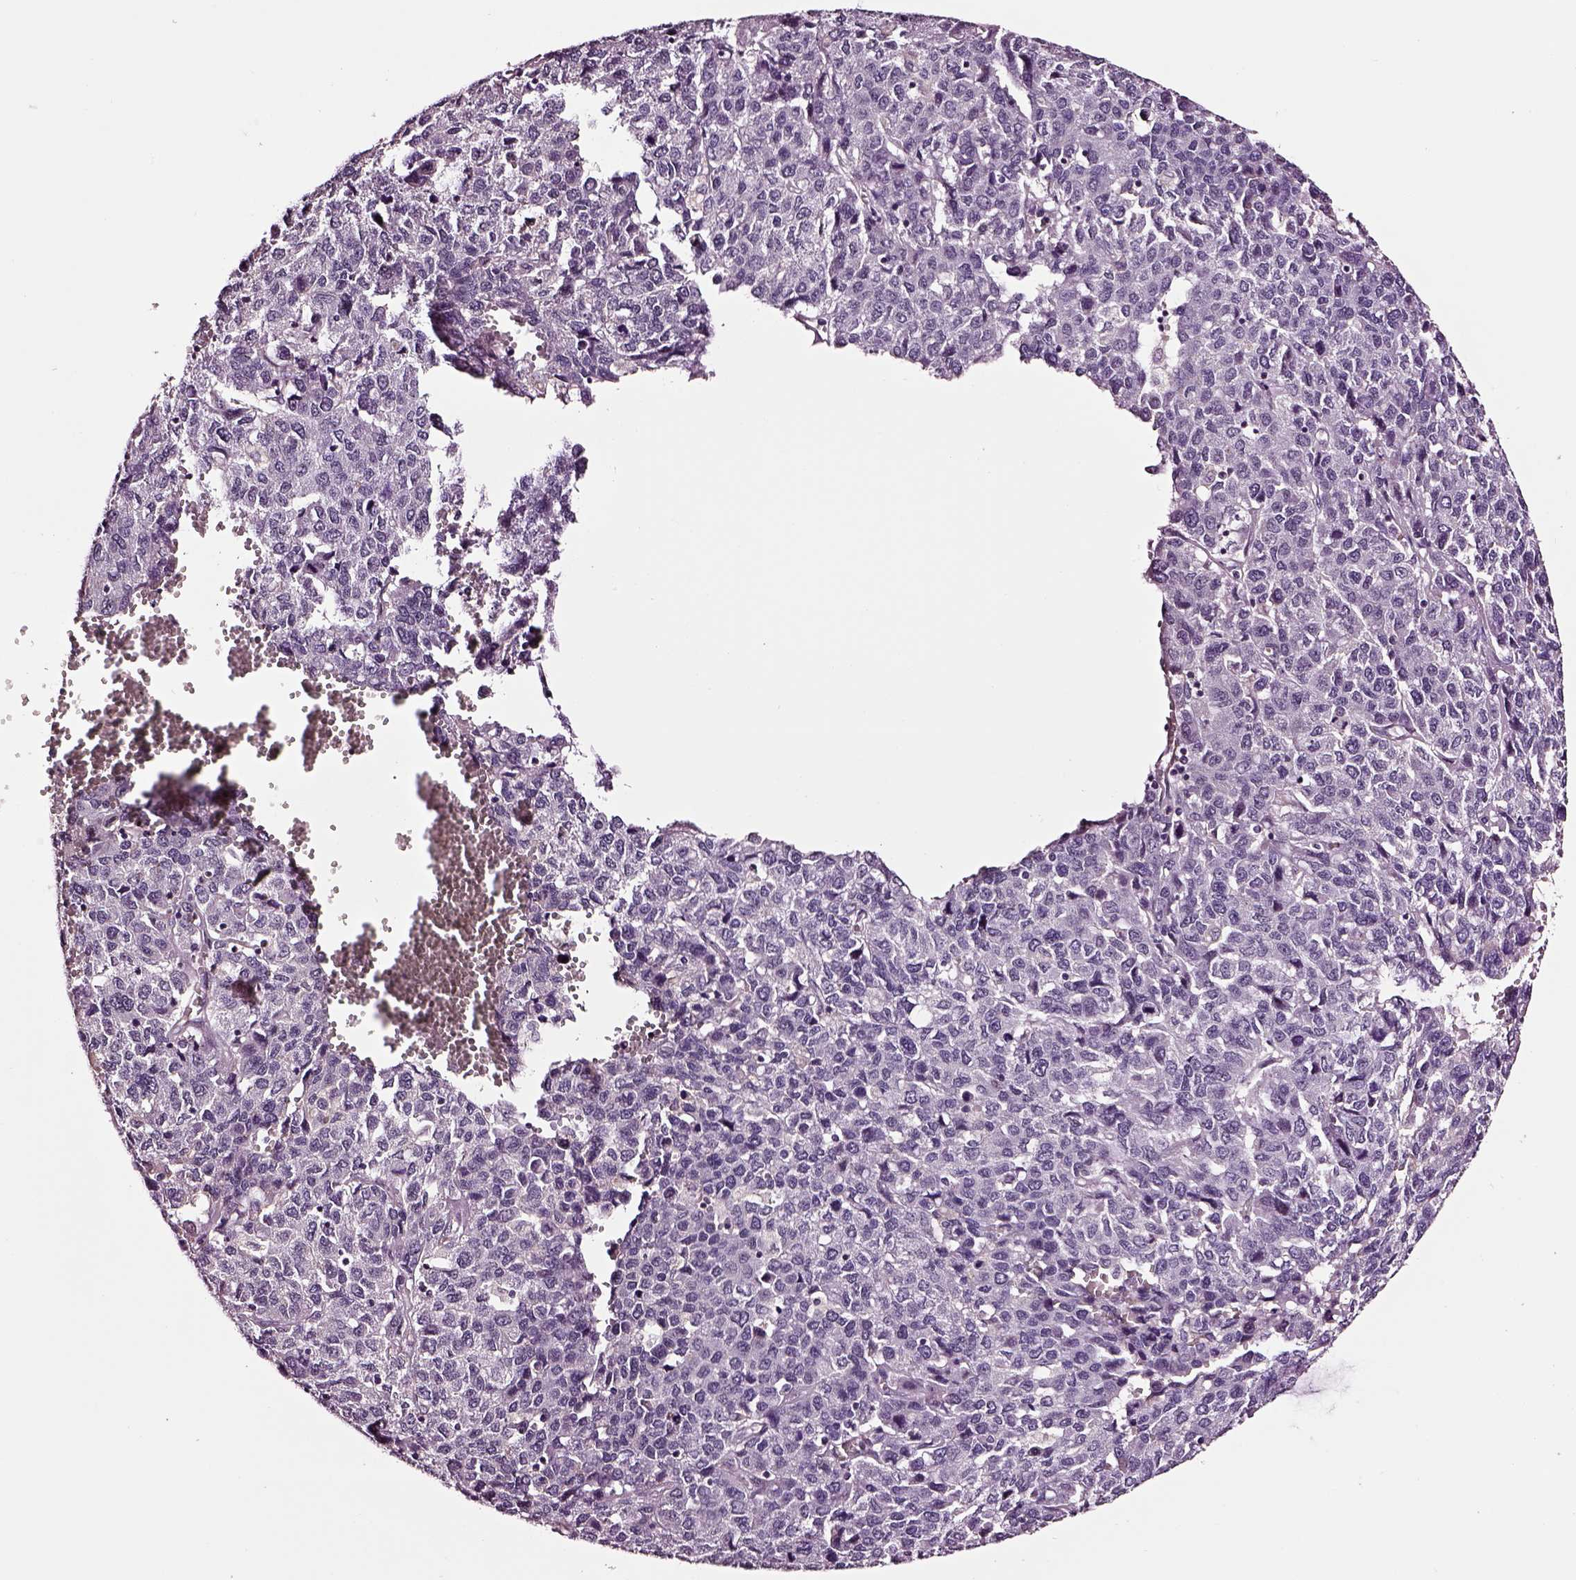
{"staining": {"intensity": "negative", "quantity": "none", "location": "none"}, "tissue": "liver cancer", "cell_type": "Tumor cells", "image_type": "cancer", "snomed": [{"axis": "morphology", "description": "Carcinoma, Hepatocellular, NOS"}, {"axis": "topography", "description": "Liver"}], "caption": "Immunohistochemistry photomicrograph of hepatocellular carcinoma (liver) stained for a protein (brown), which exhibits no staining in tumor cells. (DAB immunohistochemistry, high magnification).", "gene": "SOX10", "patient": {"sex": "male", "age": 69}}